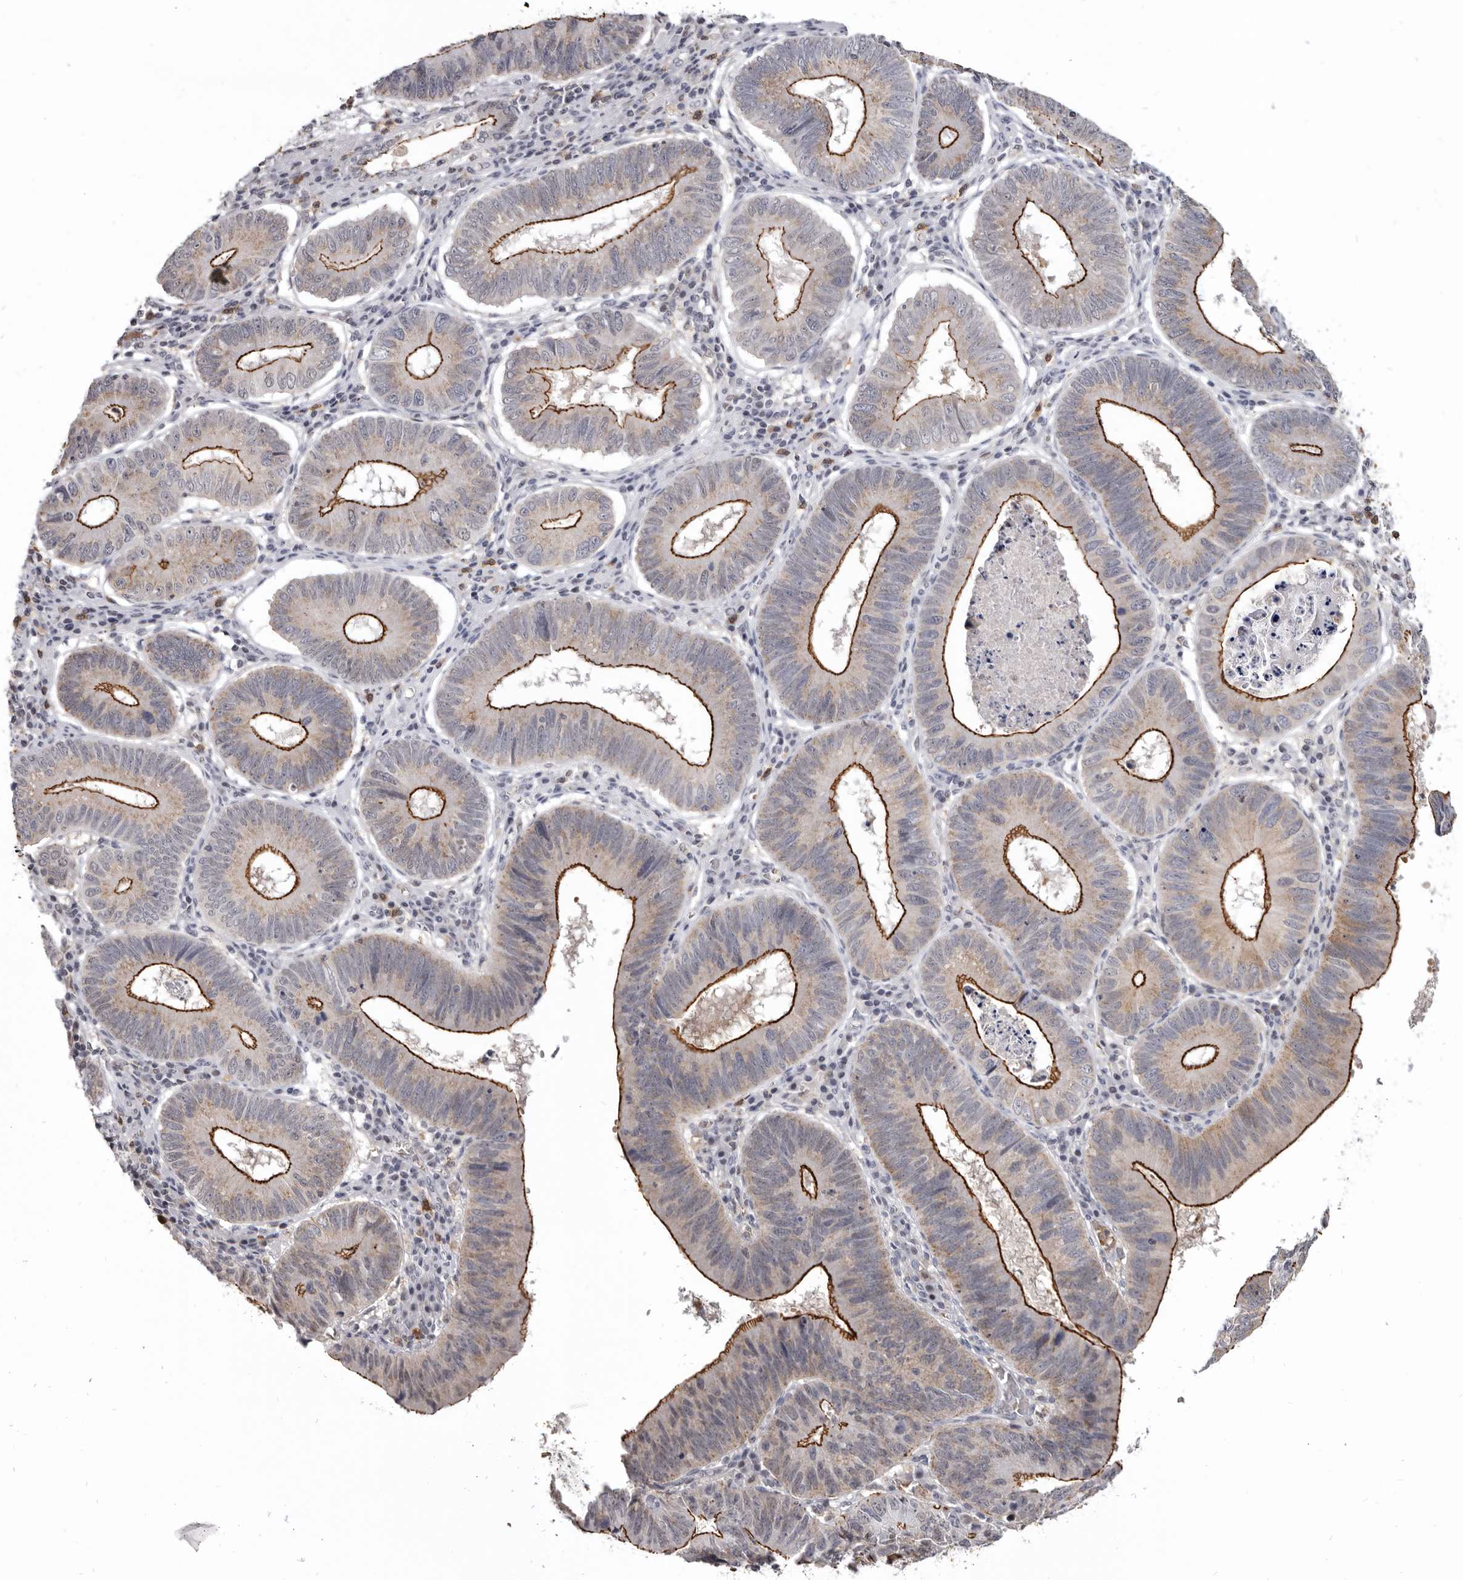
{"staining": {"intensity": "strong", "quantity": "25%-75%", "location": "cytoplasmic/membranous"}, "tissue": "stomach cancer", "cell_type": "Tumor cells", "image_type": "cancer", "snomed": [{"axis": "morphology", "description": "Adenocarcinoma, NOS"}, {"axis": "topography", "description": "Stomach"}], "caption": "Tumor cells exhibit high levels of strong cytoplasmic/membranous positivity in about 25%-75% of cells in adenocarcinoma (stomach). The protein of interest is shown in brown color, while the nuclei are stained blue.", "gene": "CGN", "patient": {"sex": "male", "age": 59}}